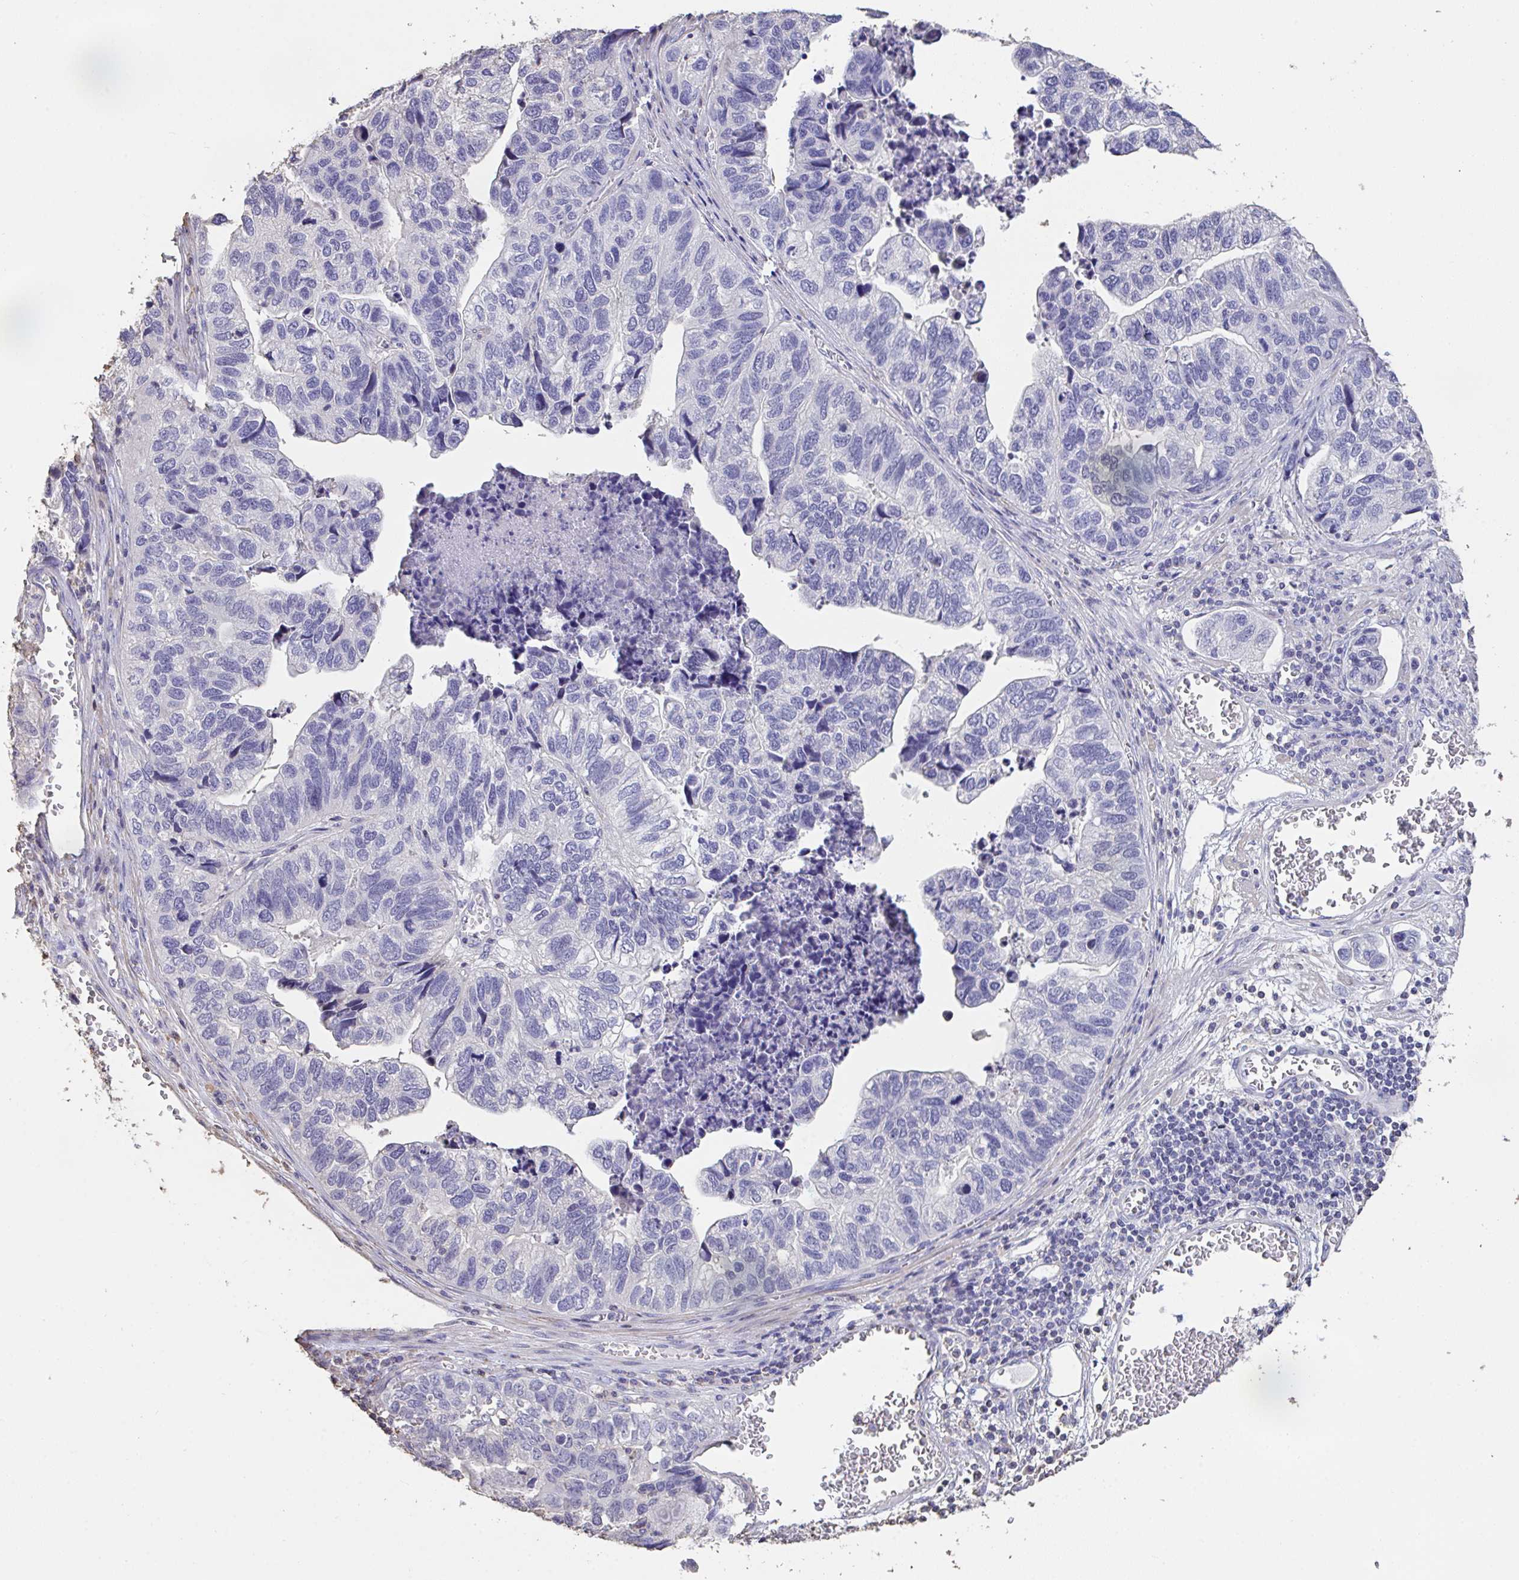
{"staining": {"intensity": "negative", "quantity": "none", "location": "none"}, "tissue": "stomach cancer", "cell_type": "Tumor cells", "image_type": "cancer", "snomed": [{"axis": "morphology", "description": "Adenocarcinoma, NOS"}, {"axis": "topography", "description": "Stomach, upper"}], "caption": "Tumor cells show no significant expression in stomach cancer.", "gene": "IL23R", "patient": {"sex": "female", "age": 67}}